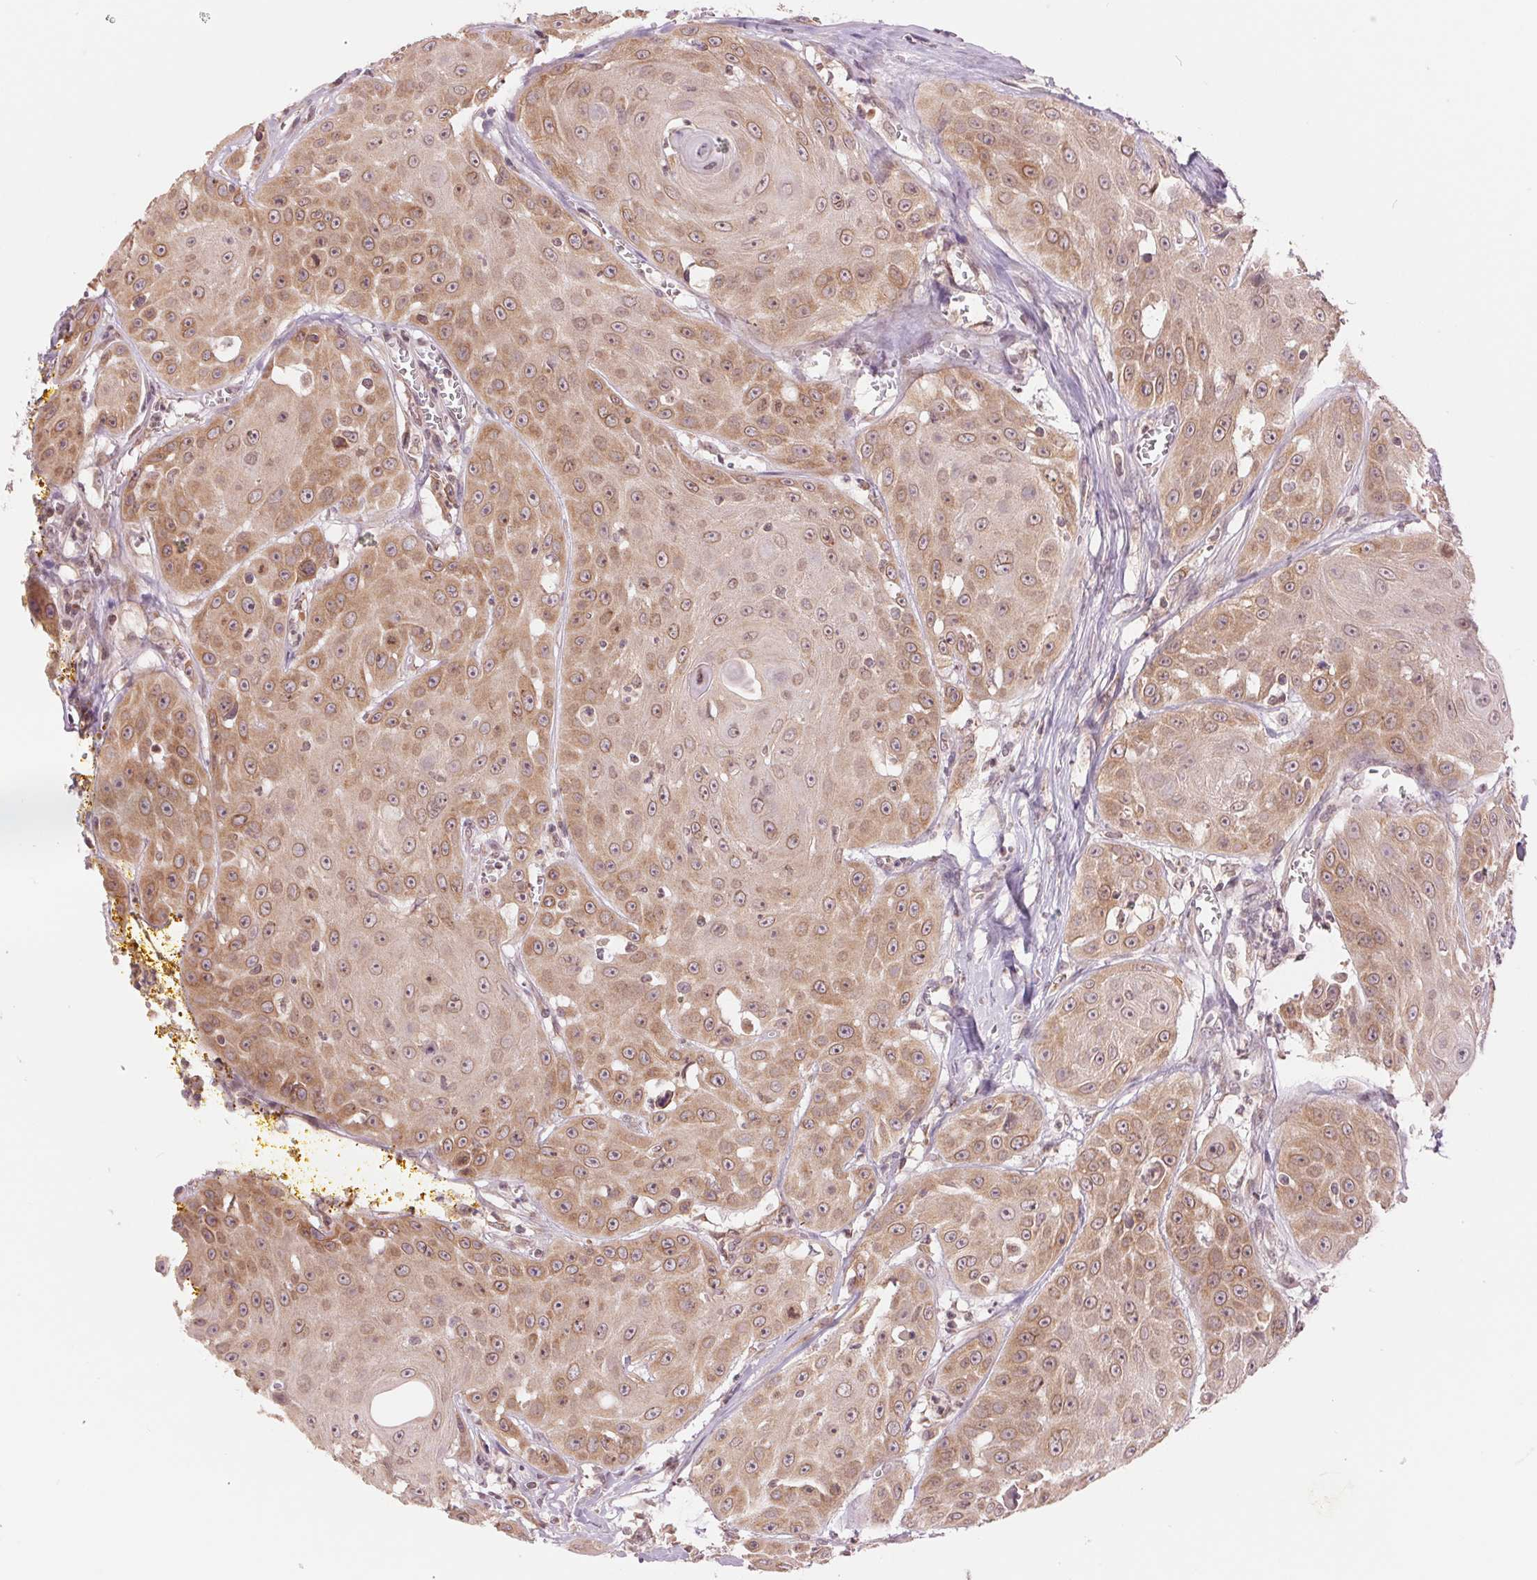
{"staining": {"intensity": "moderate", "quantity": ">75%", "location": "cytoplasmic/membranous,nuclear"}, "tissue": "head and neck cancer", "cell_type": "Tumor cells", "image_type": "cancer", "snomed": [{"axis": "morphology", "description": "Squamous cell carcinoma, NOS"}, {"axis": "topography", "description": "Oral tissue"}, {"axis": "topography", "description": "Head-Neck"}], "caption": "Head and neck cancer (squamous cell carcinoma) stained with DAB immunohistochemistry (IHC) demonstrates medium levels of moderate cytoplasmic/membranous and nuclear staining in about >75% of tumor cells.", "gene": "TECR", "patient": {"sex": "male", "age": 81}}